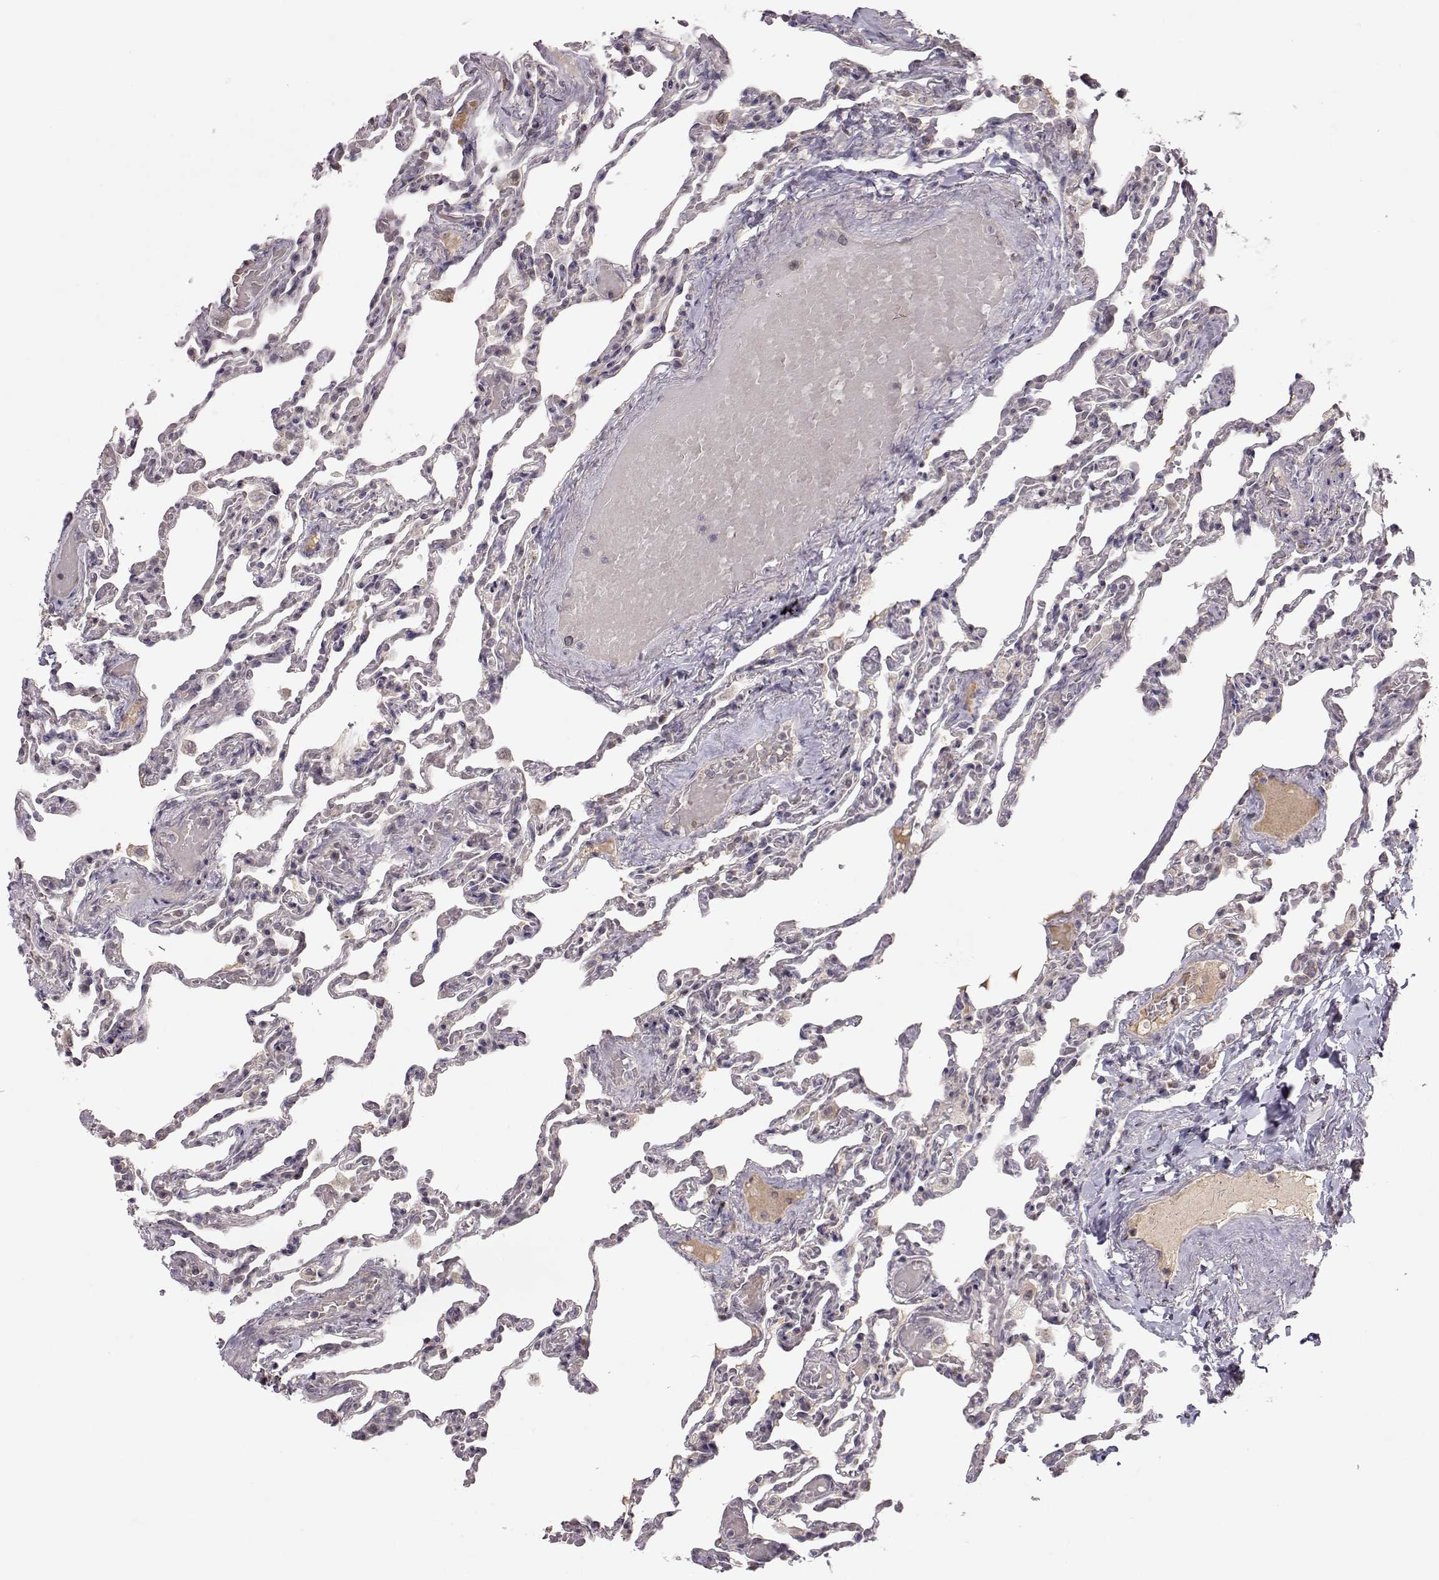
{"staining": {"intensity": "negative", "quantity": "none", "location": "none"}, "tissue": "lung", "cell_type": "Alveolar cells", "image_type": "normal", "snomed": [{"axis": "morphology", "description": "Normal tissue, NOS"}, {"axis": "topography", "description": "Lung"}], "caption": "This is a histopathology image of immunohistochemistry (IHC) staining of unremarkable lung, which shows no staining in alveolar cells. The staining is performed using DAB brown chromogen with nuclei counter-stained in using hematoxylin.", "gene": "PNMT", "patient": {"sex": "female", "age": 43}}